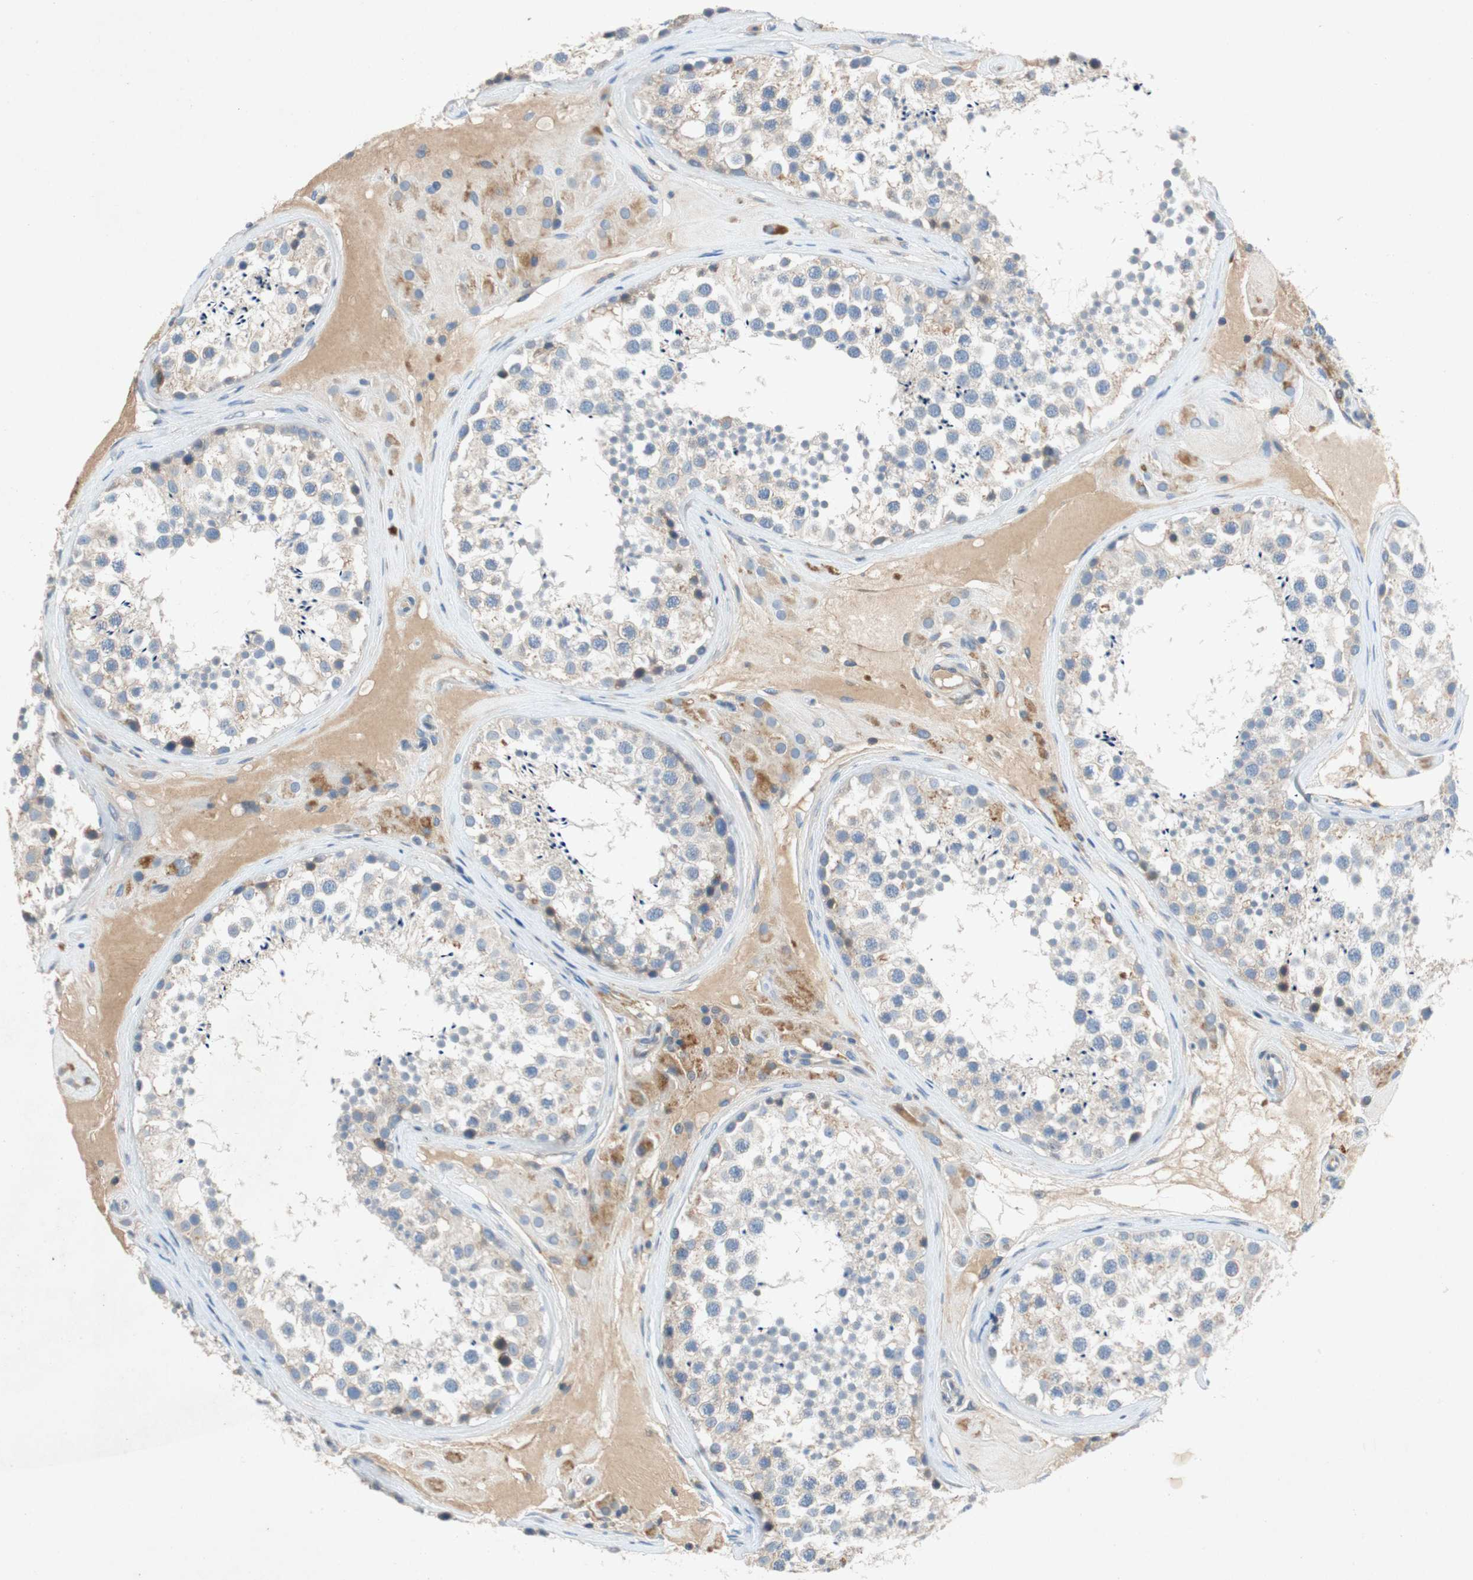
{"staining": {"intensity": "weak", "quantity": "<25%", "location": "cytoplasmic/membranous"}, "tissue": "testis", "cell_type": "Cells in seminiferous ducts", "image_type": "normal", "snomed": [{"axis": "morphology", "description": "Normal tissue, NOS"}, {"axis": "topography", "description": "Testis"}], "caption": "Unremarkable testis was stained to show a protein in brown. There is no significant staining in cells in seminiferous ducts. Brightfield microscopy of immunohistochemistry (IHC) stained with DAB (brown) and hematoxylin (blue), captured at high magnification.", "gene": "RELB", "patient": {"sex": "male", "age": 46}}